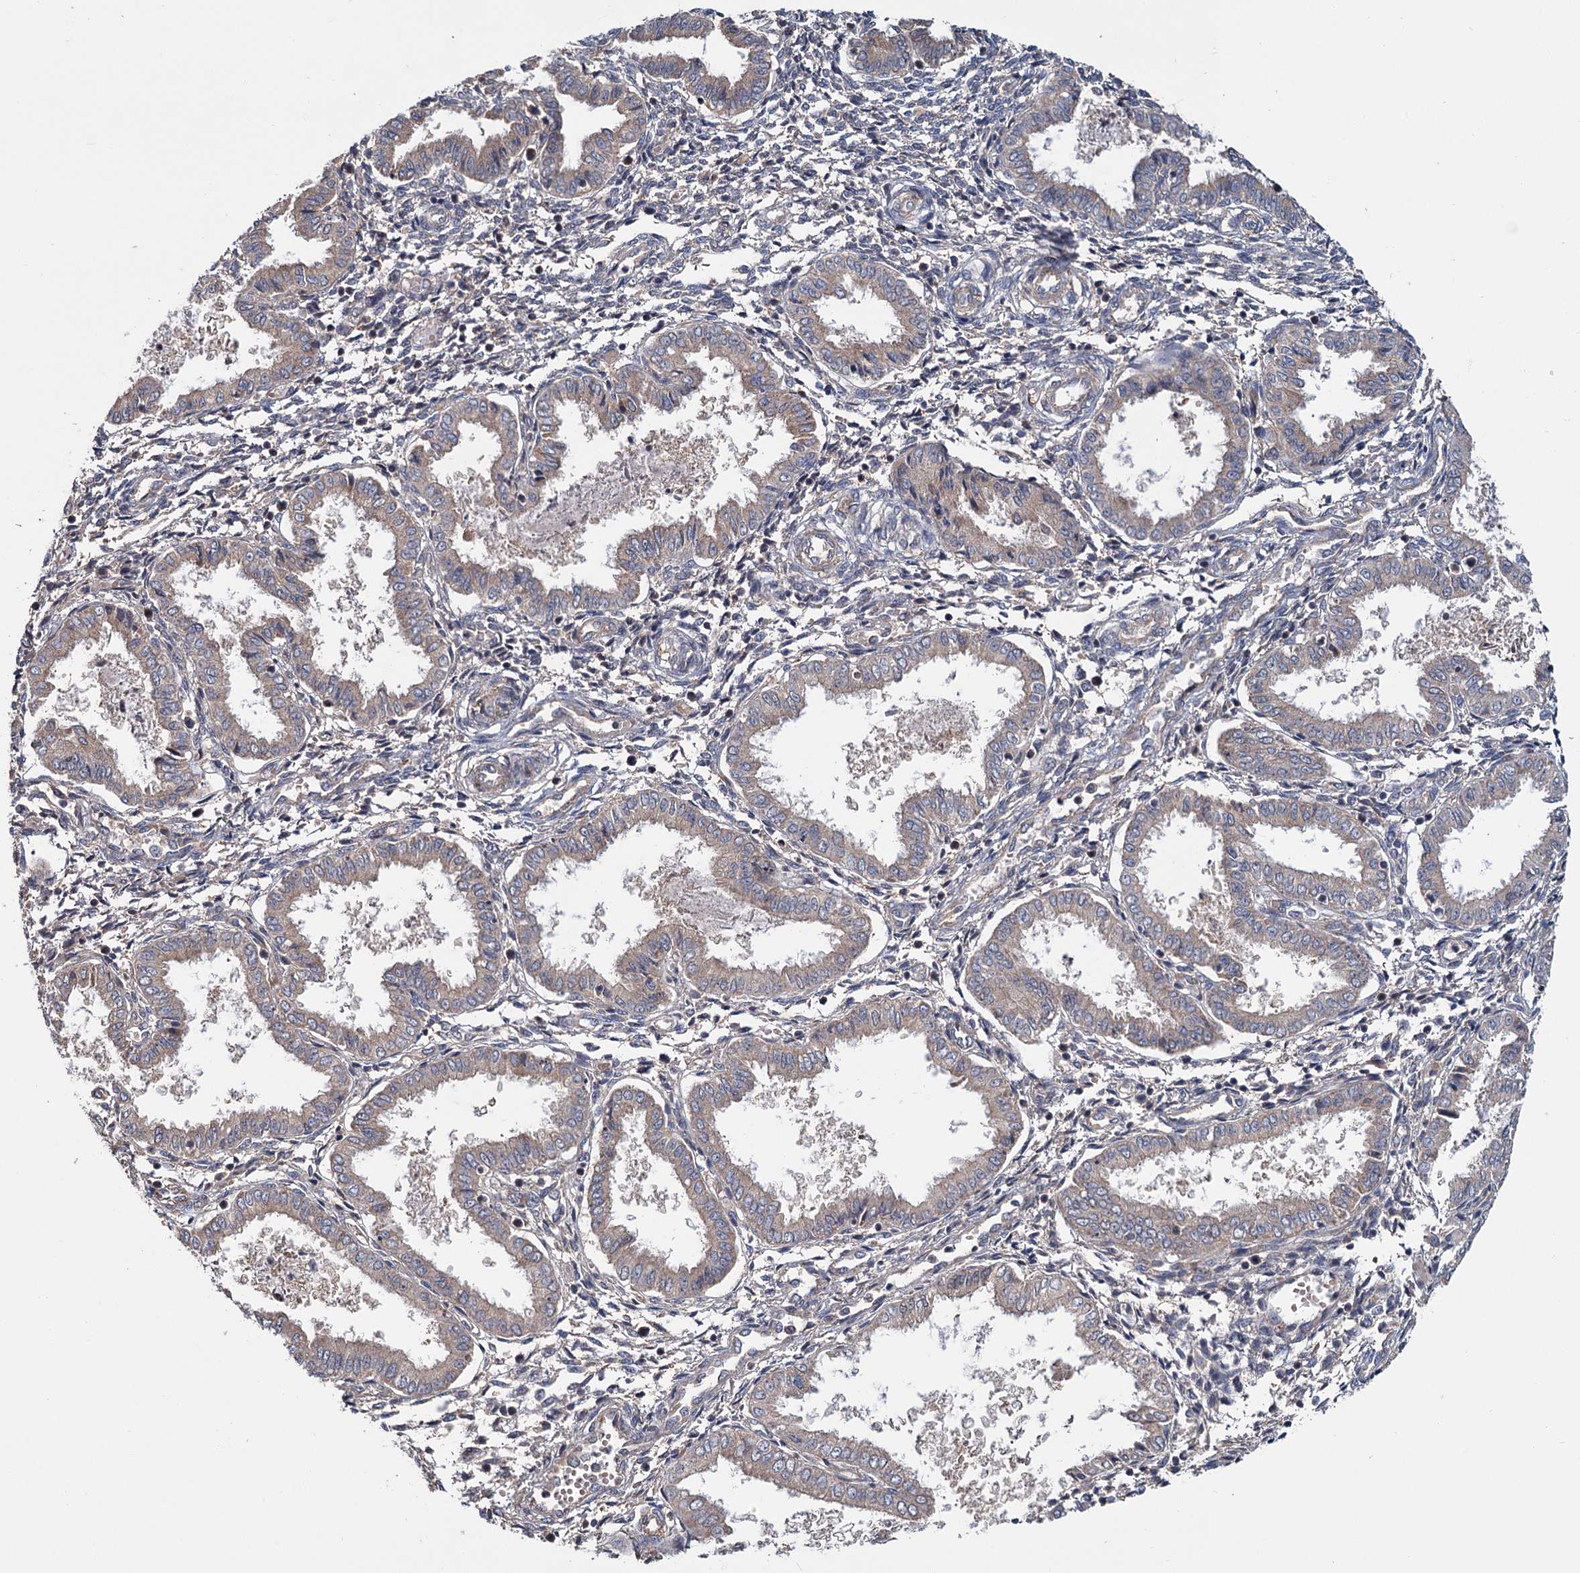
{"staining": {"intensity": "negative", "quantity": "none", "location": "none"}, "tissue": "endometrium", "cell_type": "Cells in endometrial stroma", "image_type": "normal", "snomed": [{"axis": "morphology", "description": "Normal tissue, NOS"}, {"axis": "topography", "description": "Endometrium"}], "caption": "This photomicrograph is of unremarkable endometrium stained with immunohistochemistry to label a protein in brown with the nuclei are counter-stained blue. There is no positivity in cells in endometrial stroma.", "gene": "MTRR", "patient": {"sex": "female", "age": 33}}